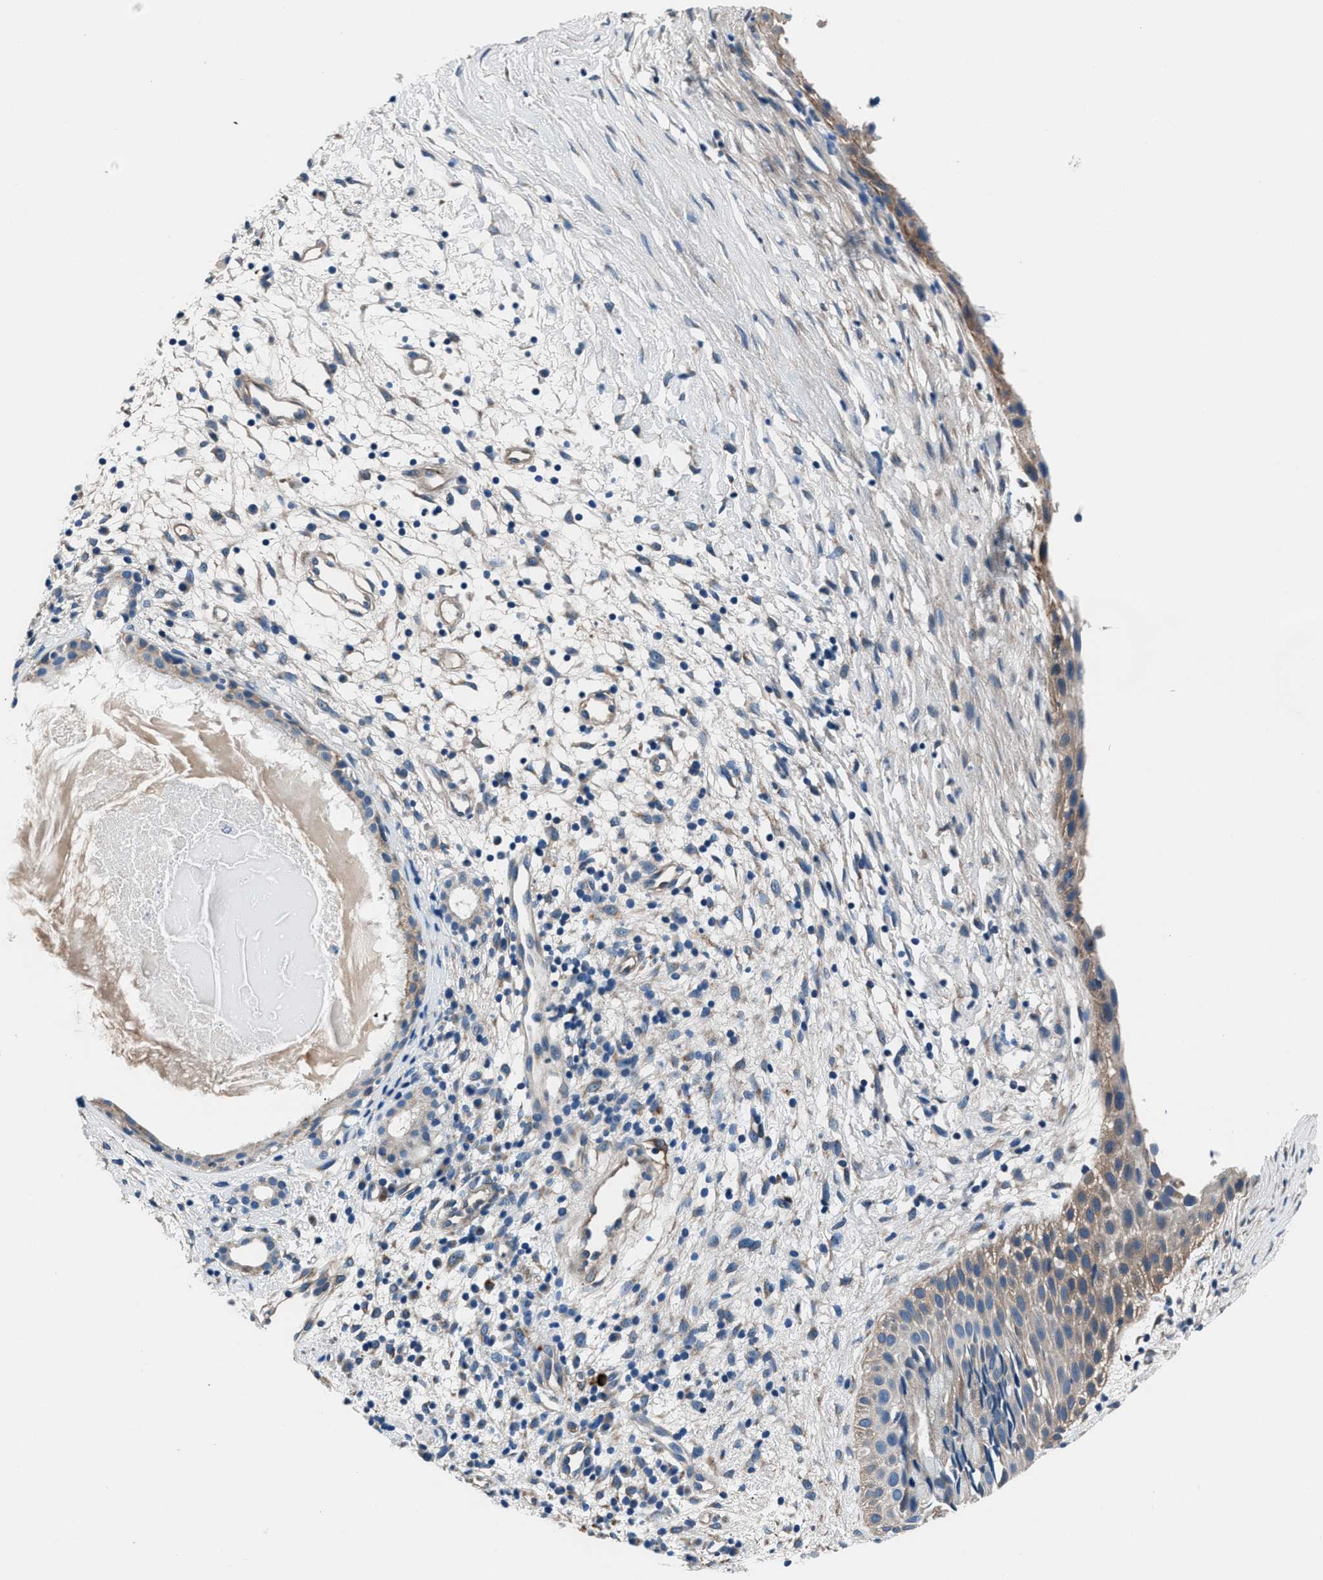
{"staining": {"intensity": "weak", "quantity": "<25%", "location": "cytoplasmic/membranous"}, "tissue": "nasopharynx", "cell_type": "Respiratory epithelial cells", "image_type": "normal", "snomed": [{"axis": "morphology", "description": "Normal tissue, NOS"}, {"axis": "topography", "description": "Nasopharynx"}], "caption": "Benign nasopharynx was stained to show a protein in brown. There is no significant expression in respiratory epithelial cells. The staining is performed using DAB (3,3'-diaminobenzidine) brown chromogen with nuclei counter-stained in using hematoxylin.", "gene": "PRTFDC1", "patient": {"sex": "male", "age": 22}}